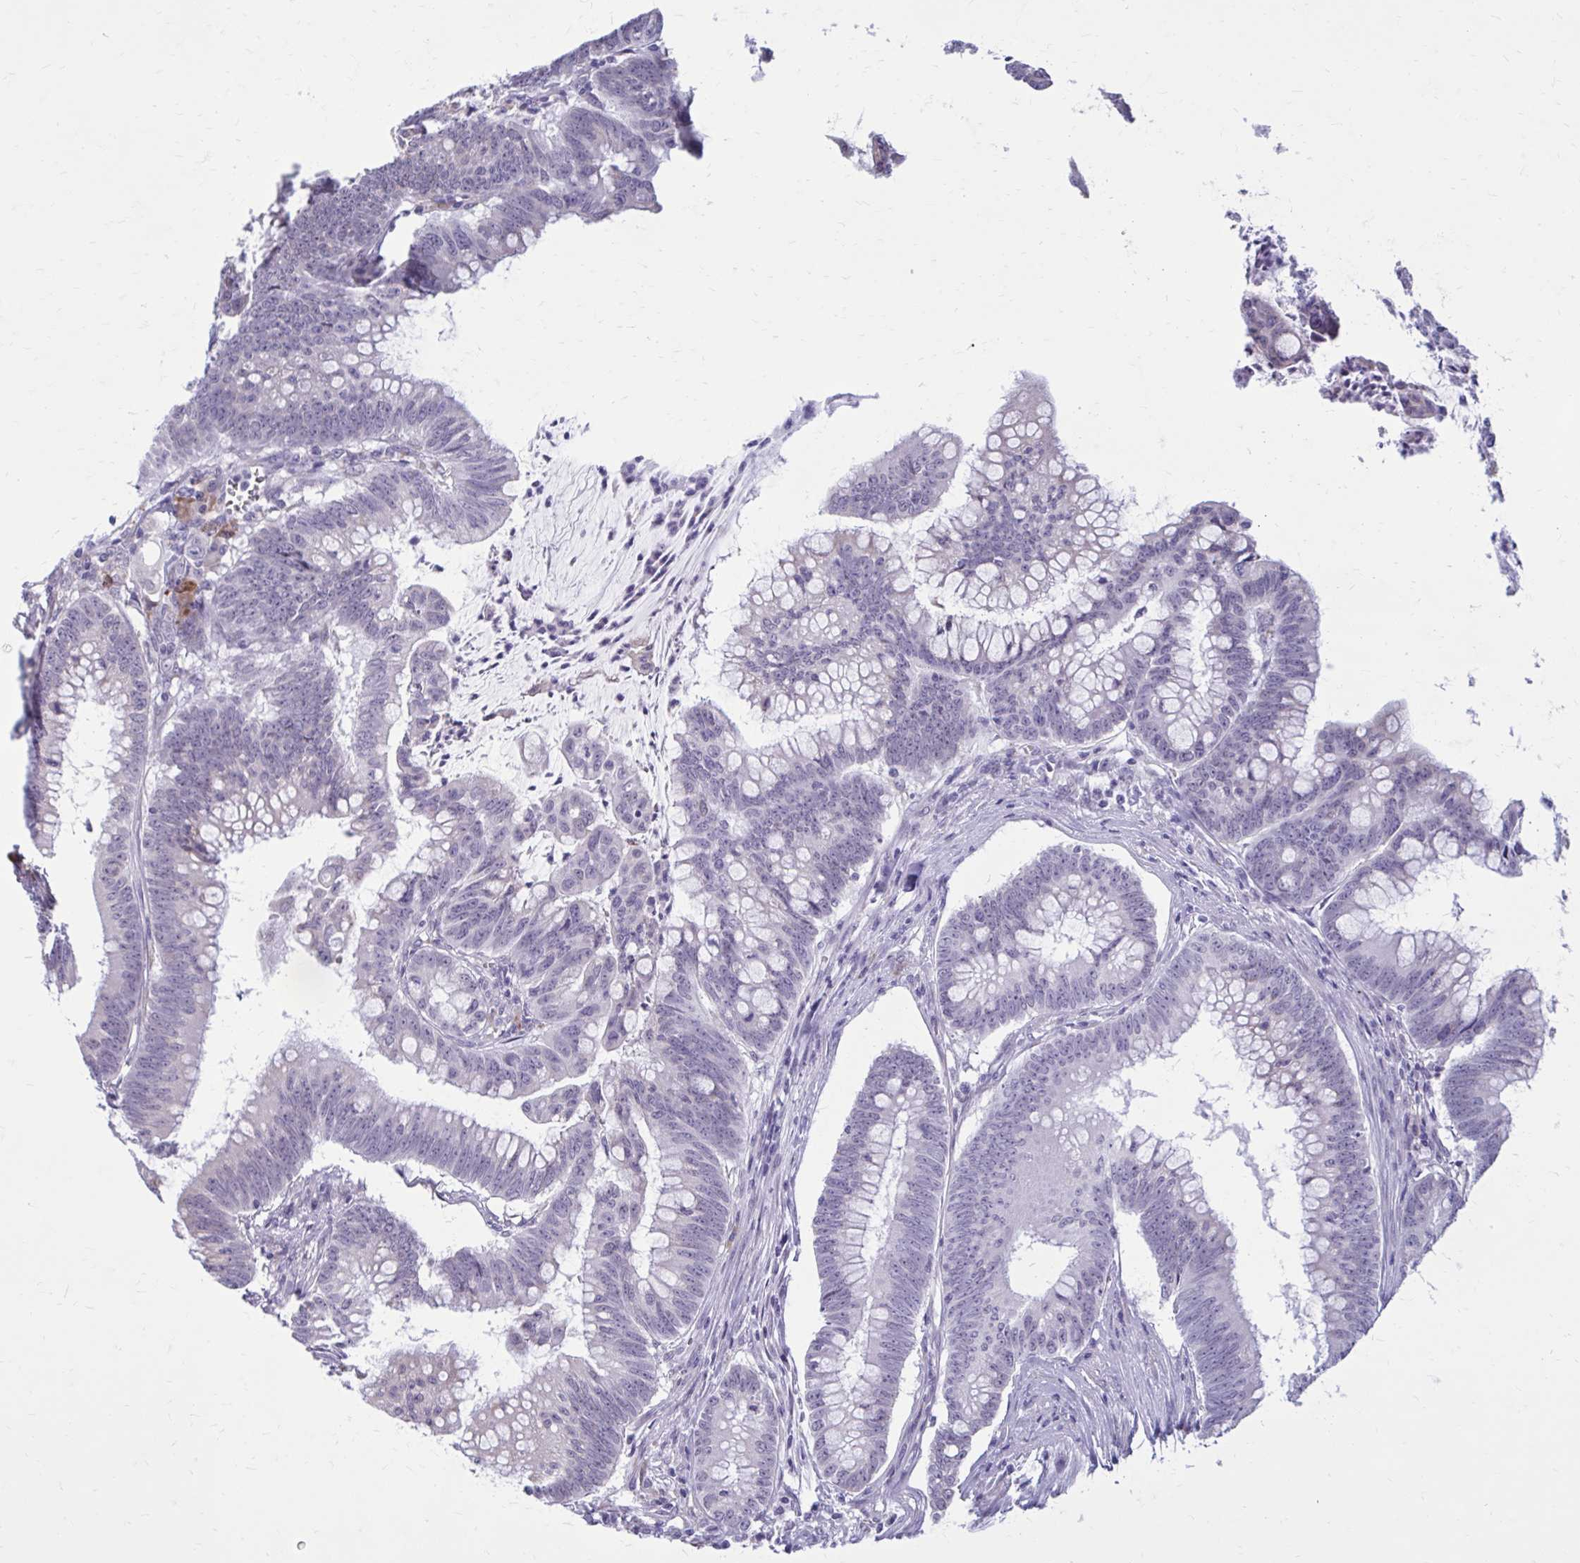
{"staining": {"intensity": "negative", "quantity": "none", "location": "none"}, "tissue": "colorectal cancer", "cell_type": "Tumor cells", "image_type": "cancer", "snomed": [{"axis": "morphology", "description": "Adenocarcinoma, NOS"}, {"axis": "topography", "description": "Colon"}], "caption": "Micrograph shows no protein staining in tumor cells of colorectal cancer tissue. (DAB immunohistochemistry (IHC), high magnification).", "gene": "PROSER1", "patient": {"sex": "male", "age": 62}}